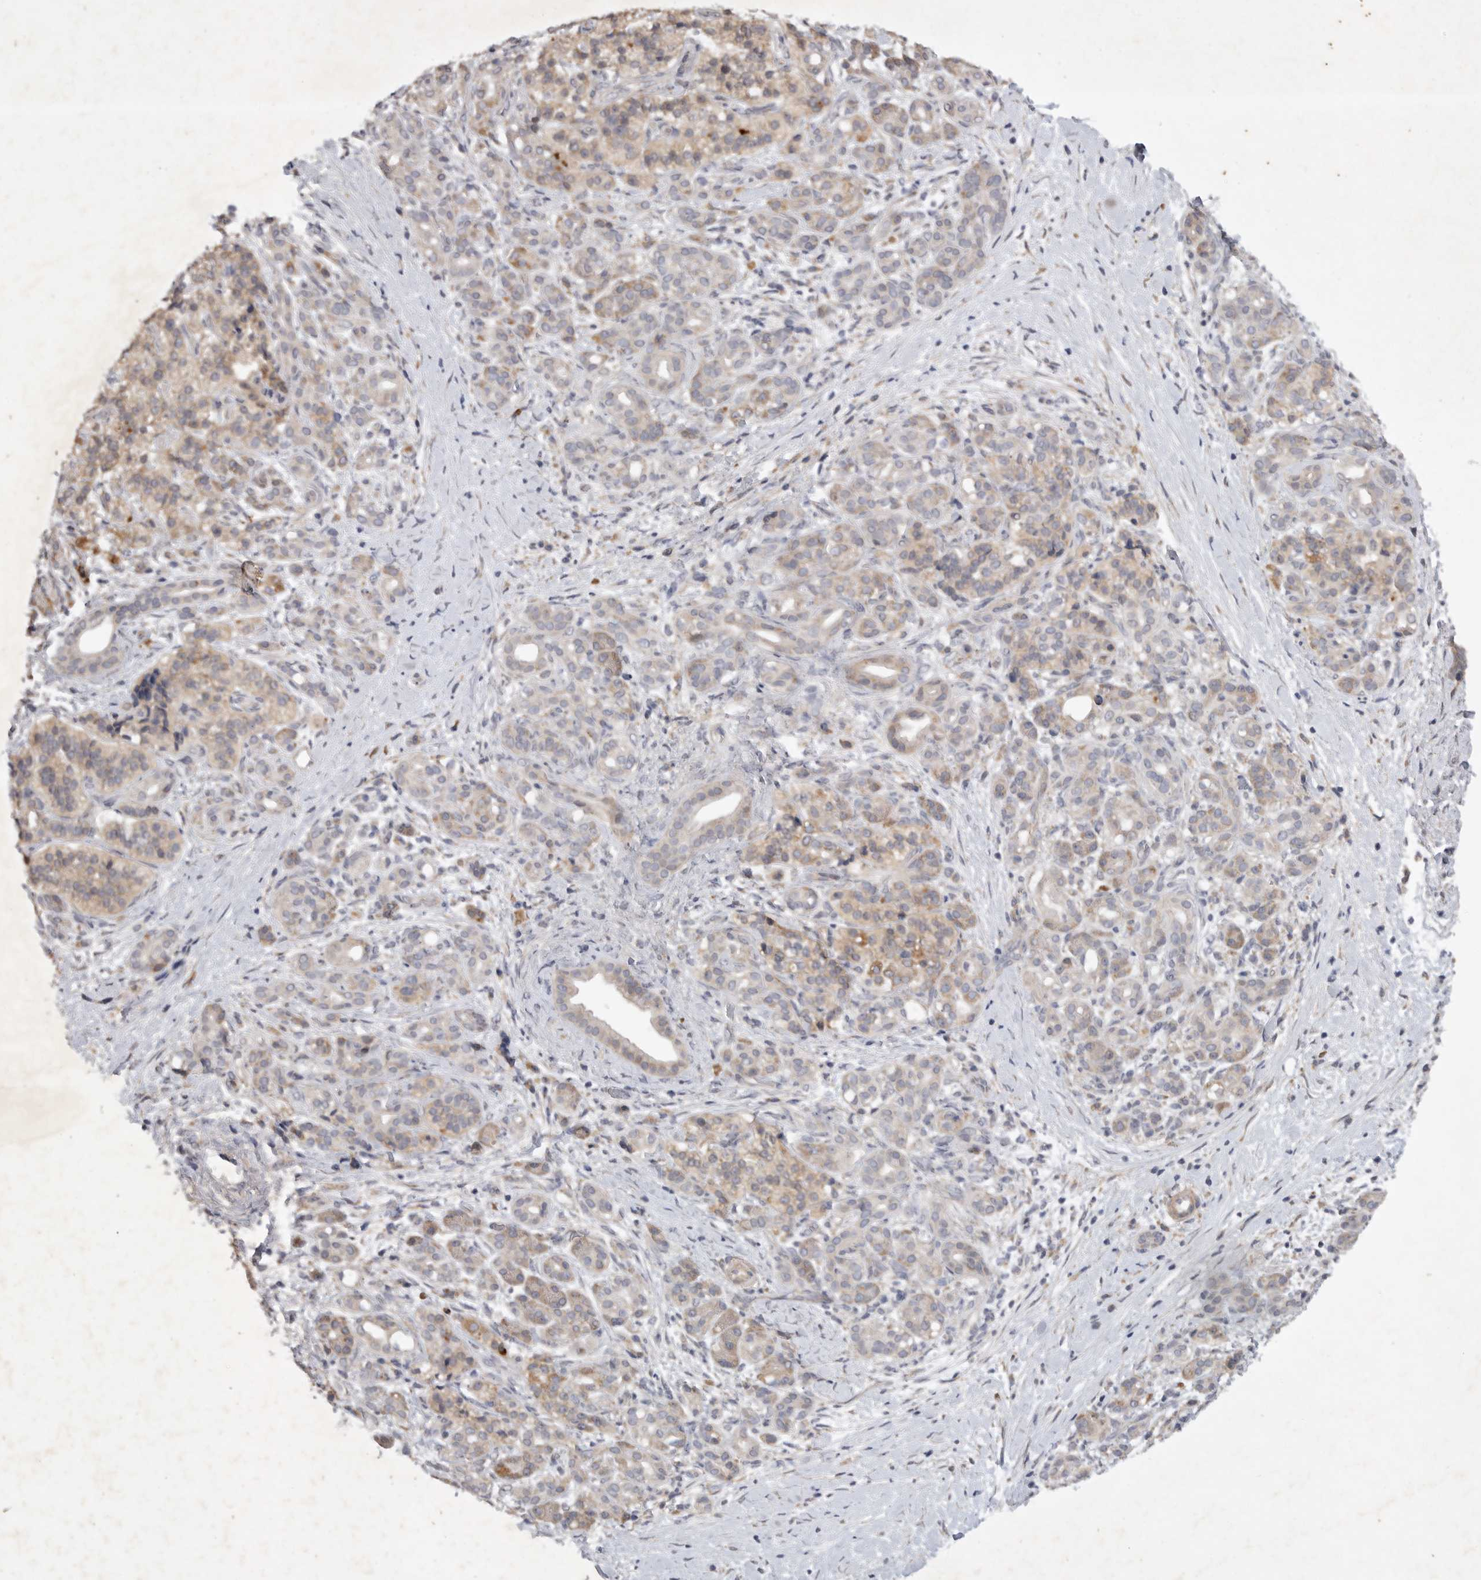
{"staining": {"intensity": "weak", "quantity": "25%-75%", "location": "cytoplasmic/membranous"}, "tissue": "pancreatic cancer", "cell_type": "Tumor cells", "image_type": "cancer", "snomed": [{"axis": "morphology", "description": "Adenocarcinoma, NOS"}, {"axis": "topography", "description": "Pancreas"}], "caption": "Brown immunohistochemical staining in human pancreatic cancer (adenocarcinoma) exhibits weak cytoplasmic/membranous positivity in about 25%-75% of tumor cells.", "gene": "EDEM3", "patient": {"sex": "male", "age": 58}}